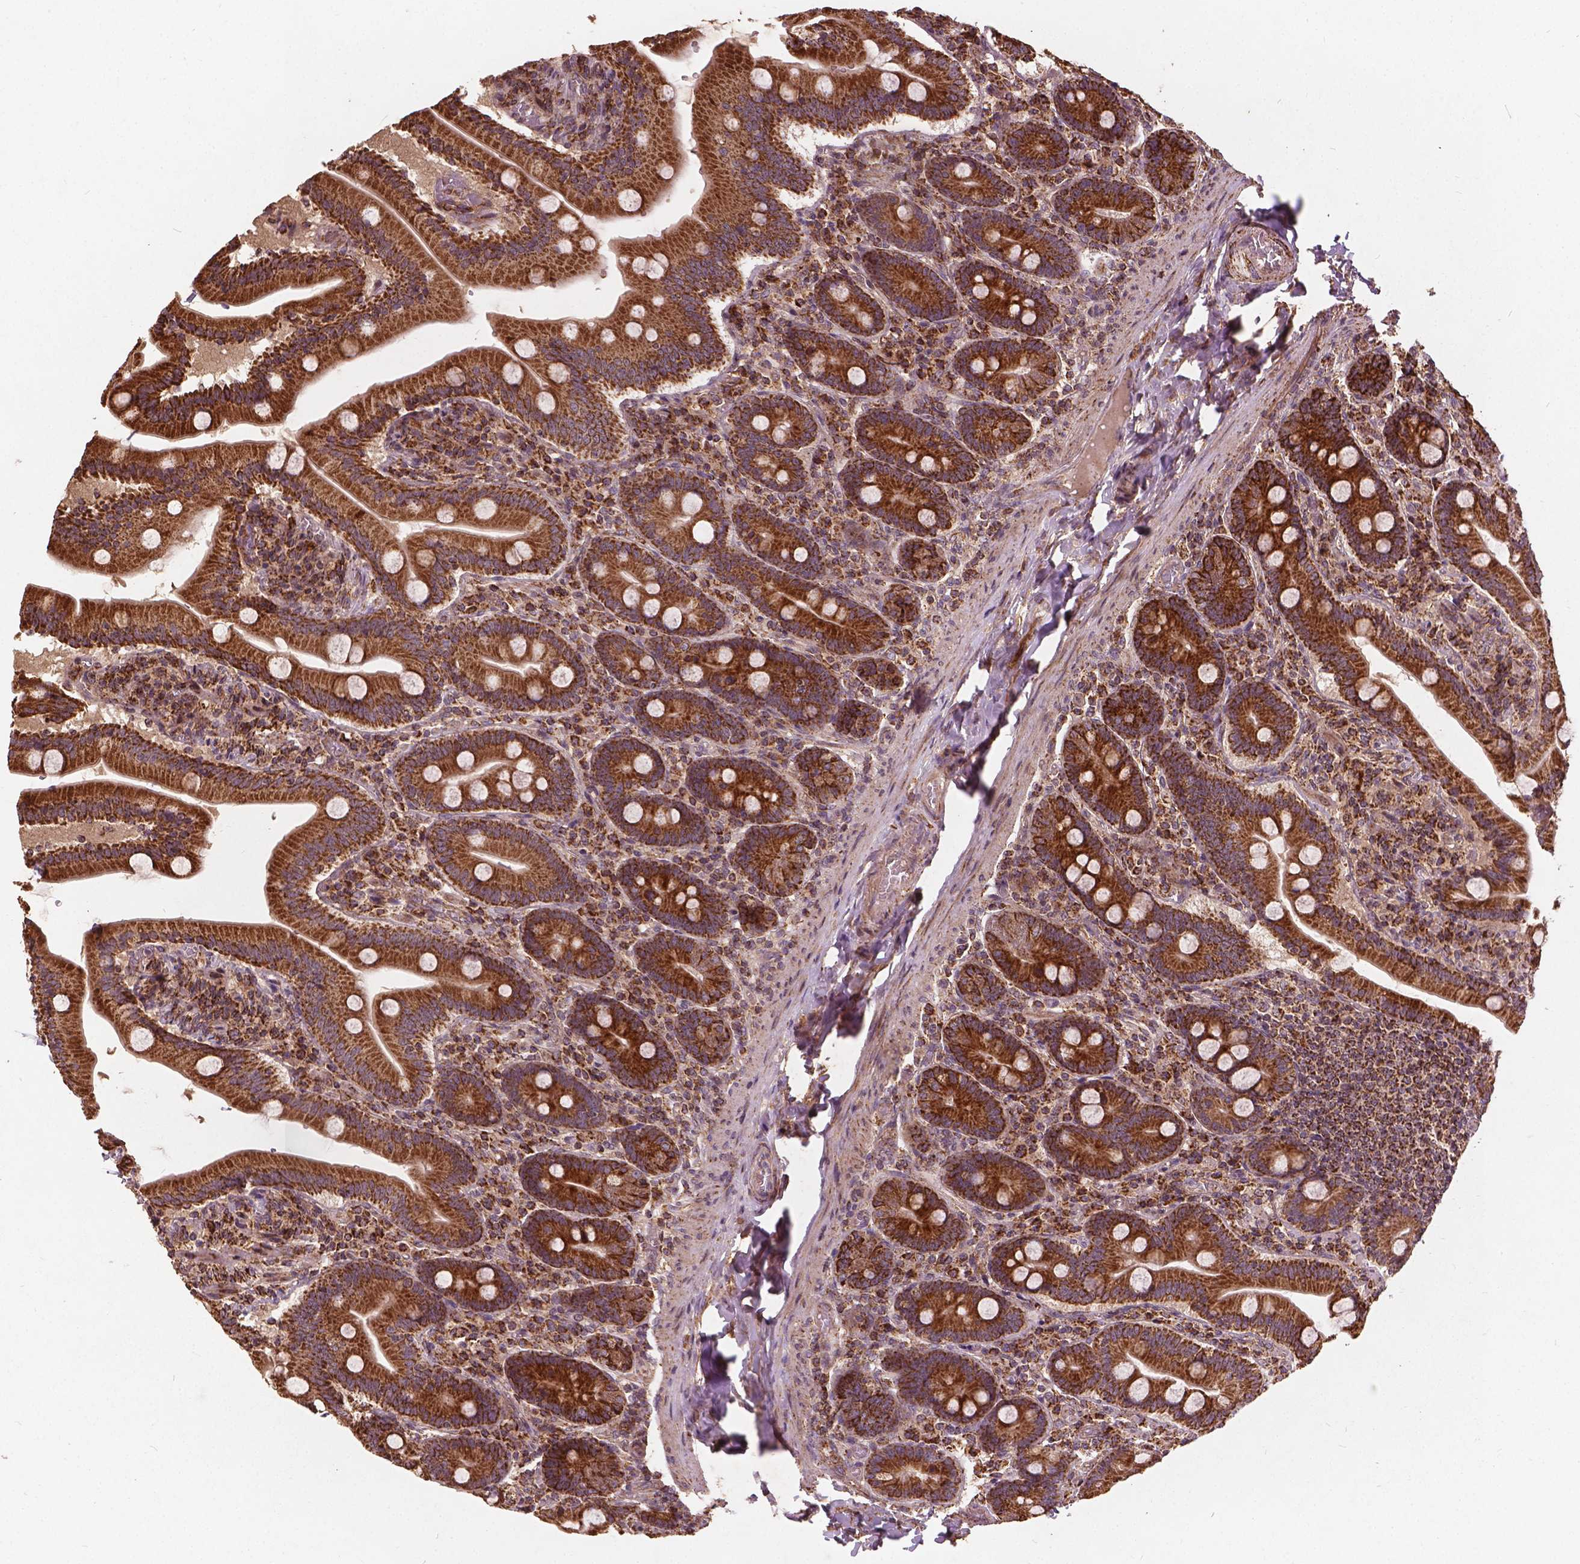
{"staining": {"intensity": "strong", "quantity": ">75%", "location": "cytoplasmic/membranous"}, "tissue": "small intestine", "cell_type": "Glandular cells", "image_type": "normal", "snomed": [{"axis": "morphology", "description": "Normal tissue, NOS"}, {"axis": "topography", "description": "Small intestine"}], "caption": "Protein staining by immunohistochemistry demonstrates strong cytoplasmic/membranous positivity in approximately >75% of glandular cells in normal small intestine. The staining was performed using DAB (3,3'-diaminobenzidine) to visualize the protein expression in brown, while the nuclei were stained in blue with hematoxylin (Magnification: 20x).", "gene": "UBXN2A", "patient": {"sex": "male", "age": 37}}